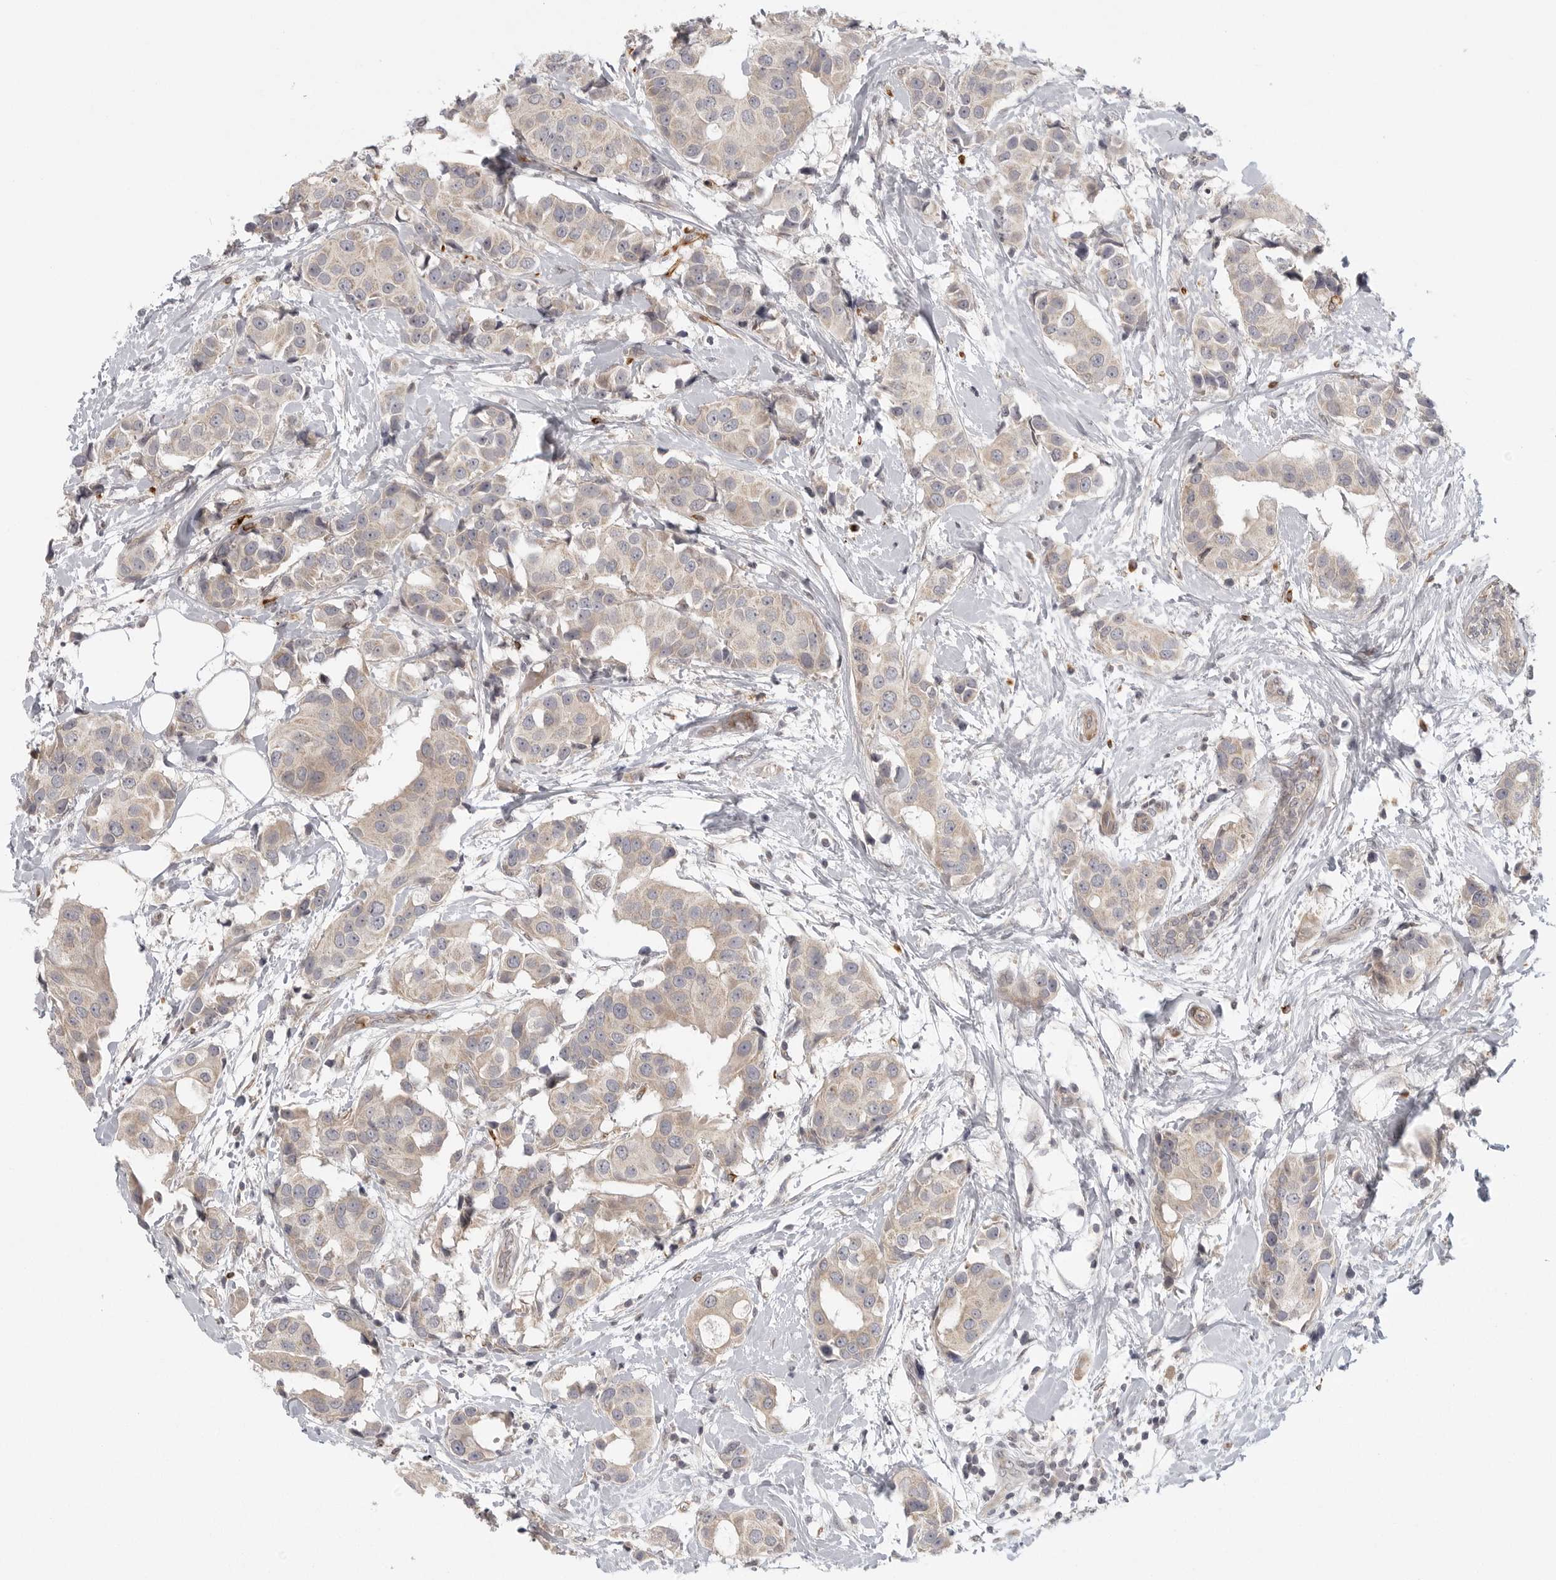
{"staining": {"intensity": "weak", "quantity": "25%-75%", "location": "cytoplasmic/membranous"}, "tissue": "breast cancer", "cell_type": "Tumor cells", "image_type": "cancer", "snomed": [{"axis": "morphology", "description": "Normal tissue, NOS"}, {"axis": "morphology", "description": "Duct carcinoma"}, {"axis": "topography", "description": "Breast"}], "caption": "DAB (3,3'-diaminobenzidine) immunohistochemical staining of human breast intraductal carcinoma displays weak cytoplasmic/membranous protein positivity in about 25%-75% of tumor cells.", "gene": "CCPG1", "patient": {"sex": "female", "age": 39}}